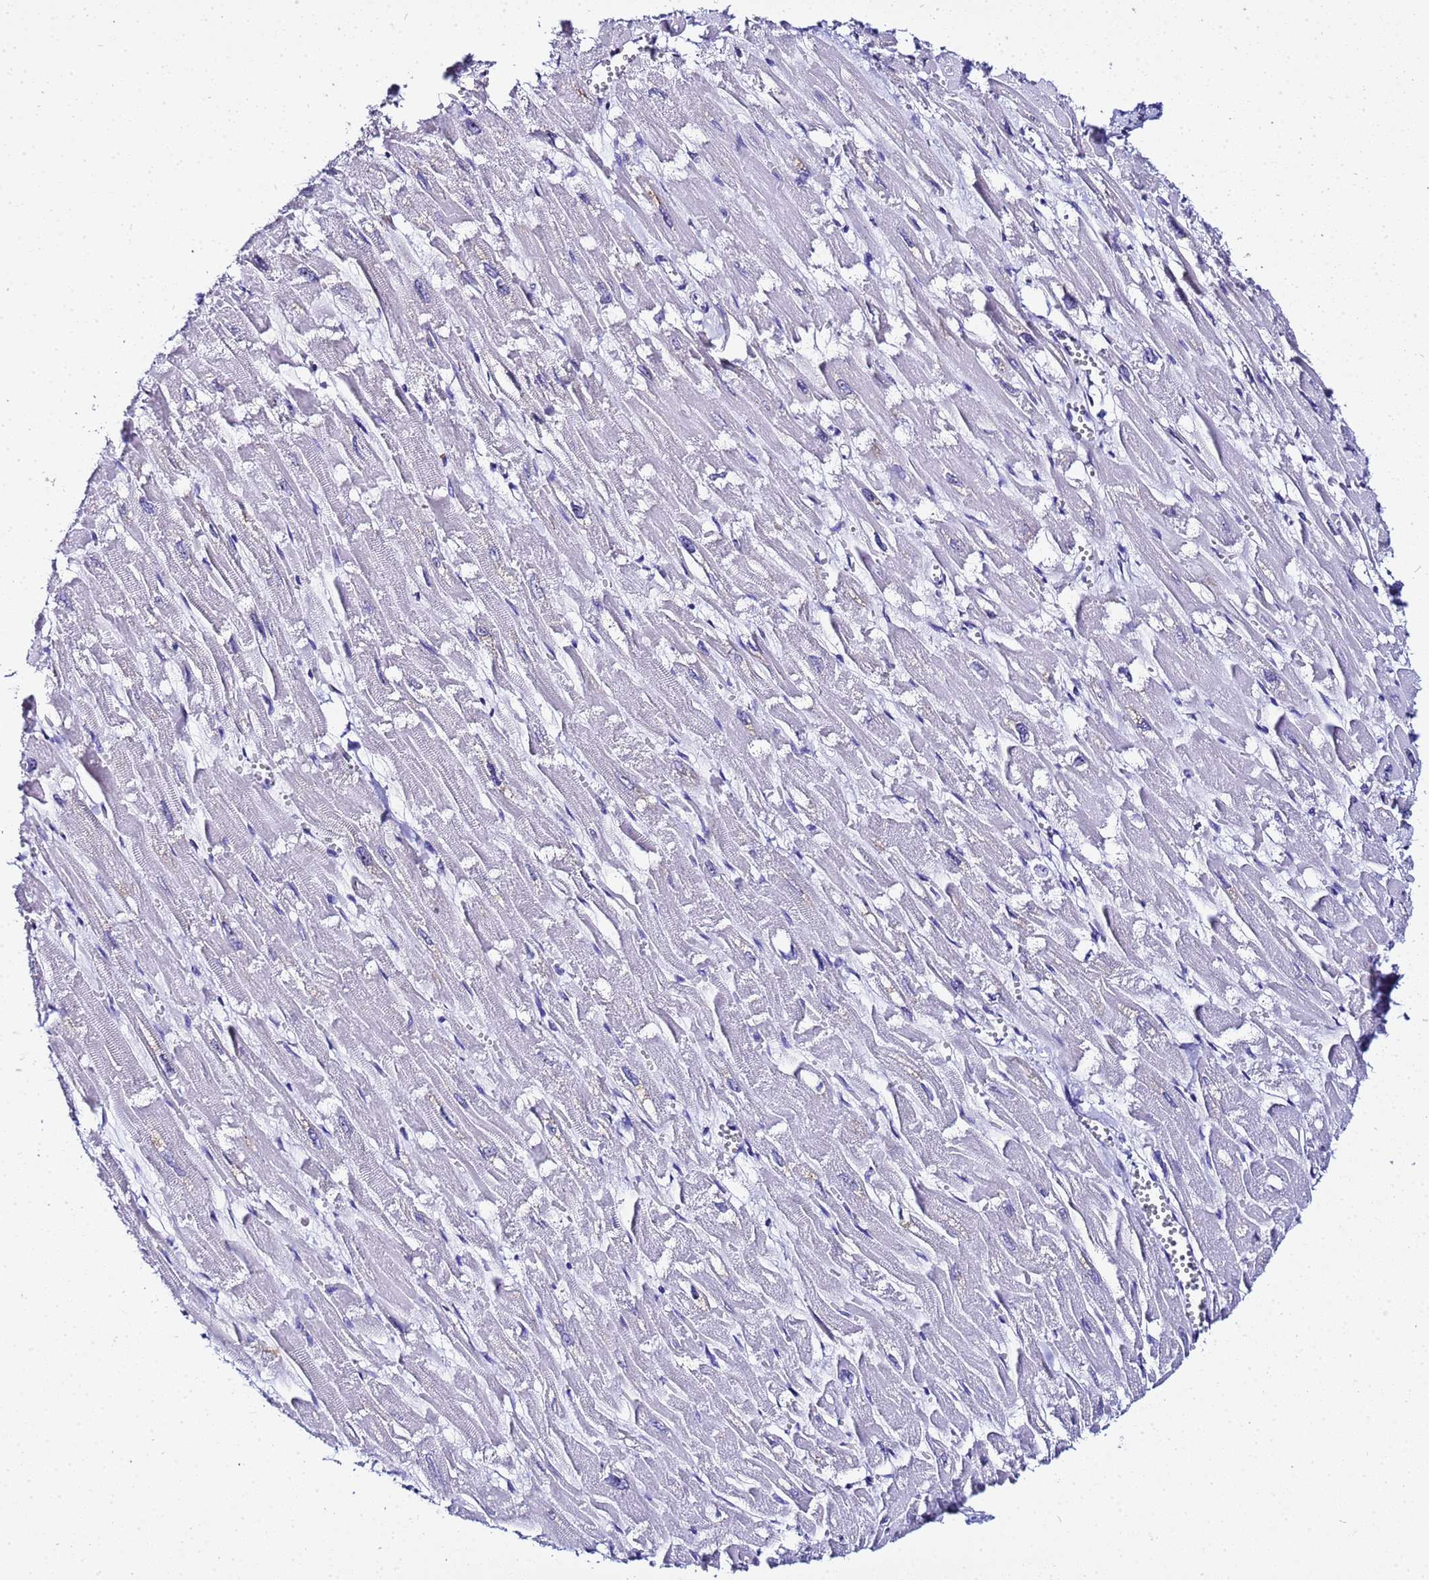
{"staining": {"intensity": "negative", "quantity": "none", "location": "none"}, "tissue": "heart muscle", "cell_type": "Cardiomyocytes", "image_type": "normal", "snomed": [{"axis": "morphology", "description": "Normal tissue, NOS"}, {"axis": "topography", "description": "Heart"}], "caption": "There is no significant expression in cardiomyocytes of heart muscle. (Brightfield microscopy of DAB IHC at high magnification).", "gene": "ACTL6B", "patient": {"sex": "male", "age": 54}}